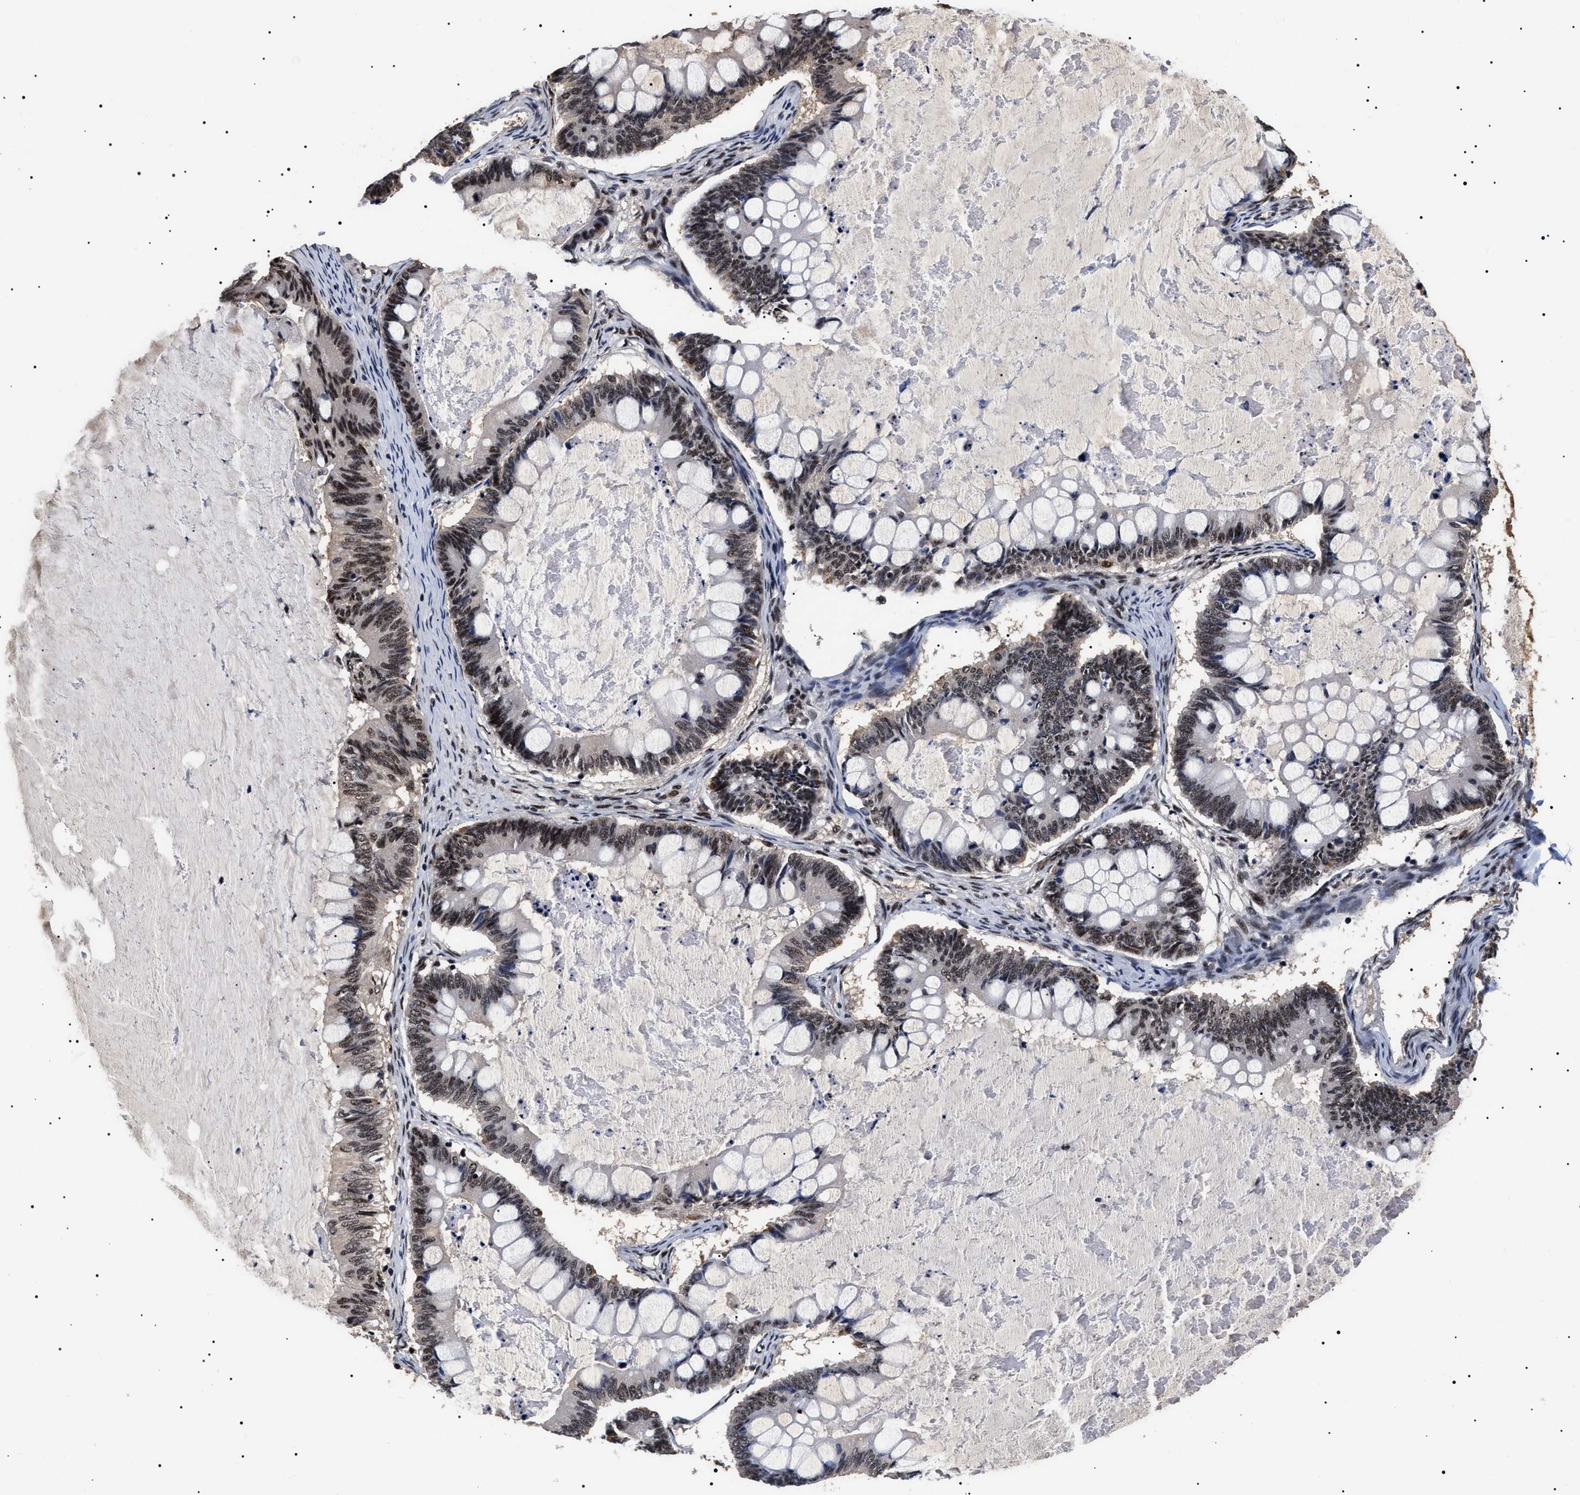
{"staining": {"intensity": "moderate", "quantity": ">75%", "location": "nuclear"}, "tissue": "ovarian cancer", "cell_type": "Tumor cells", "image_type": "cancer", "snomed": [{"axis": "morphology", "description": "Cystadenocarcinoma, mucinous, NOS"}, {"axis": "topography", "description": "Ovary"}], "caption": "Immunohistochemical staining of human ovarian mucinous cystadenocarcinoma shows medium levels of moderate nuclear expression in approximately >75% of tumor cells.", "gene": "CAAP1", "patient": {"sex": "female", "age": 61}}